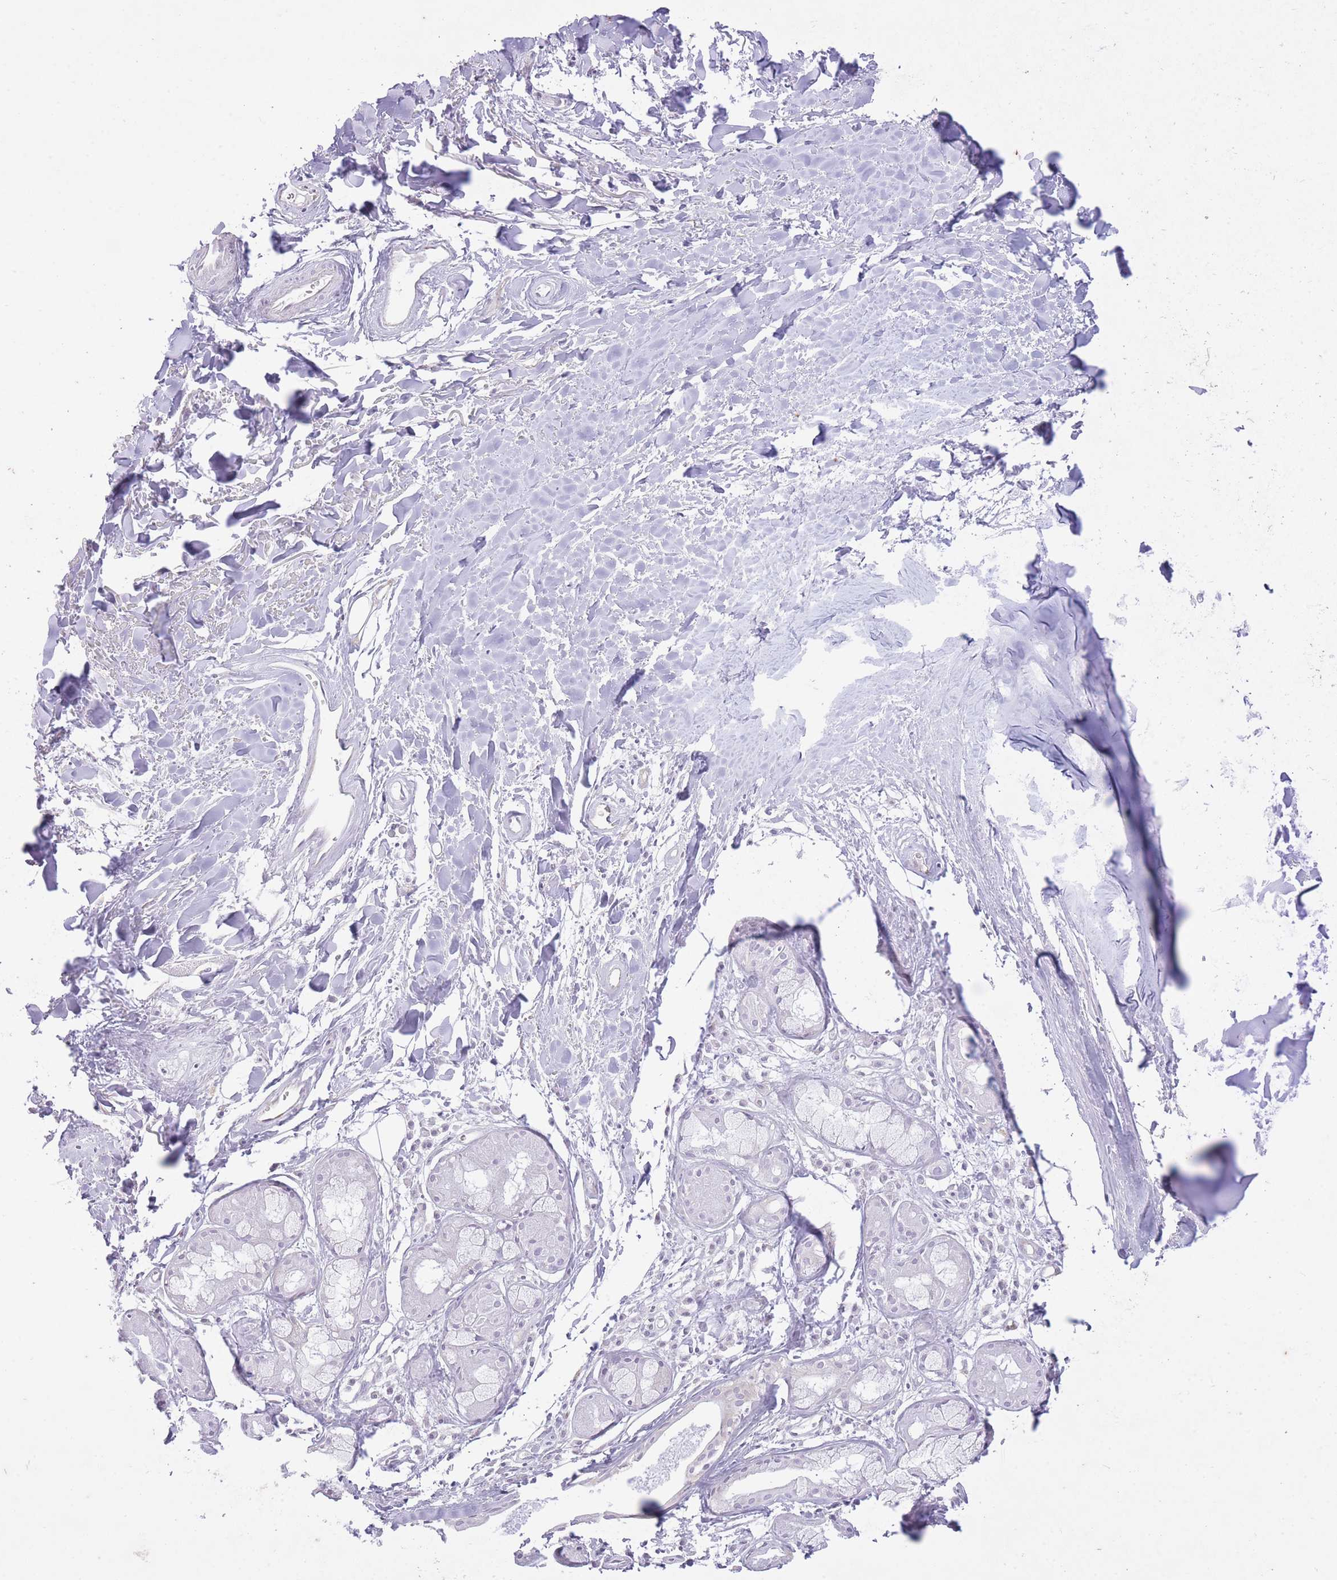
{"staining": {"intensity": "moderate", "quantity": ">75%", "location": "cytoplasmic/membranous"}, "tissue": "adipose tissue", "cell_type": "Adipocytes", "image_type": "normal", "snomed": [{"axis": "morphology", "description": "Normal tissue, NOS"}, {"axis": "topography", "description": "Cartilage tissue"}], "caption": "DAB immunohistochemical staining of benign human adipose tissue demonstrates moderate cytoplasmic/membranous protein expression in about >75% of adipocytes.", "gene": "CISH", "patient": {"sex": "male", "age": 57}}